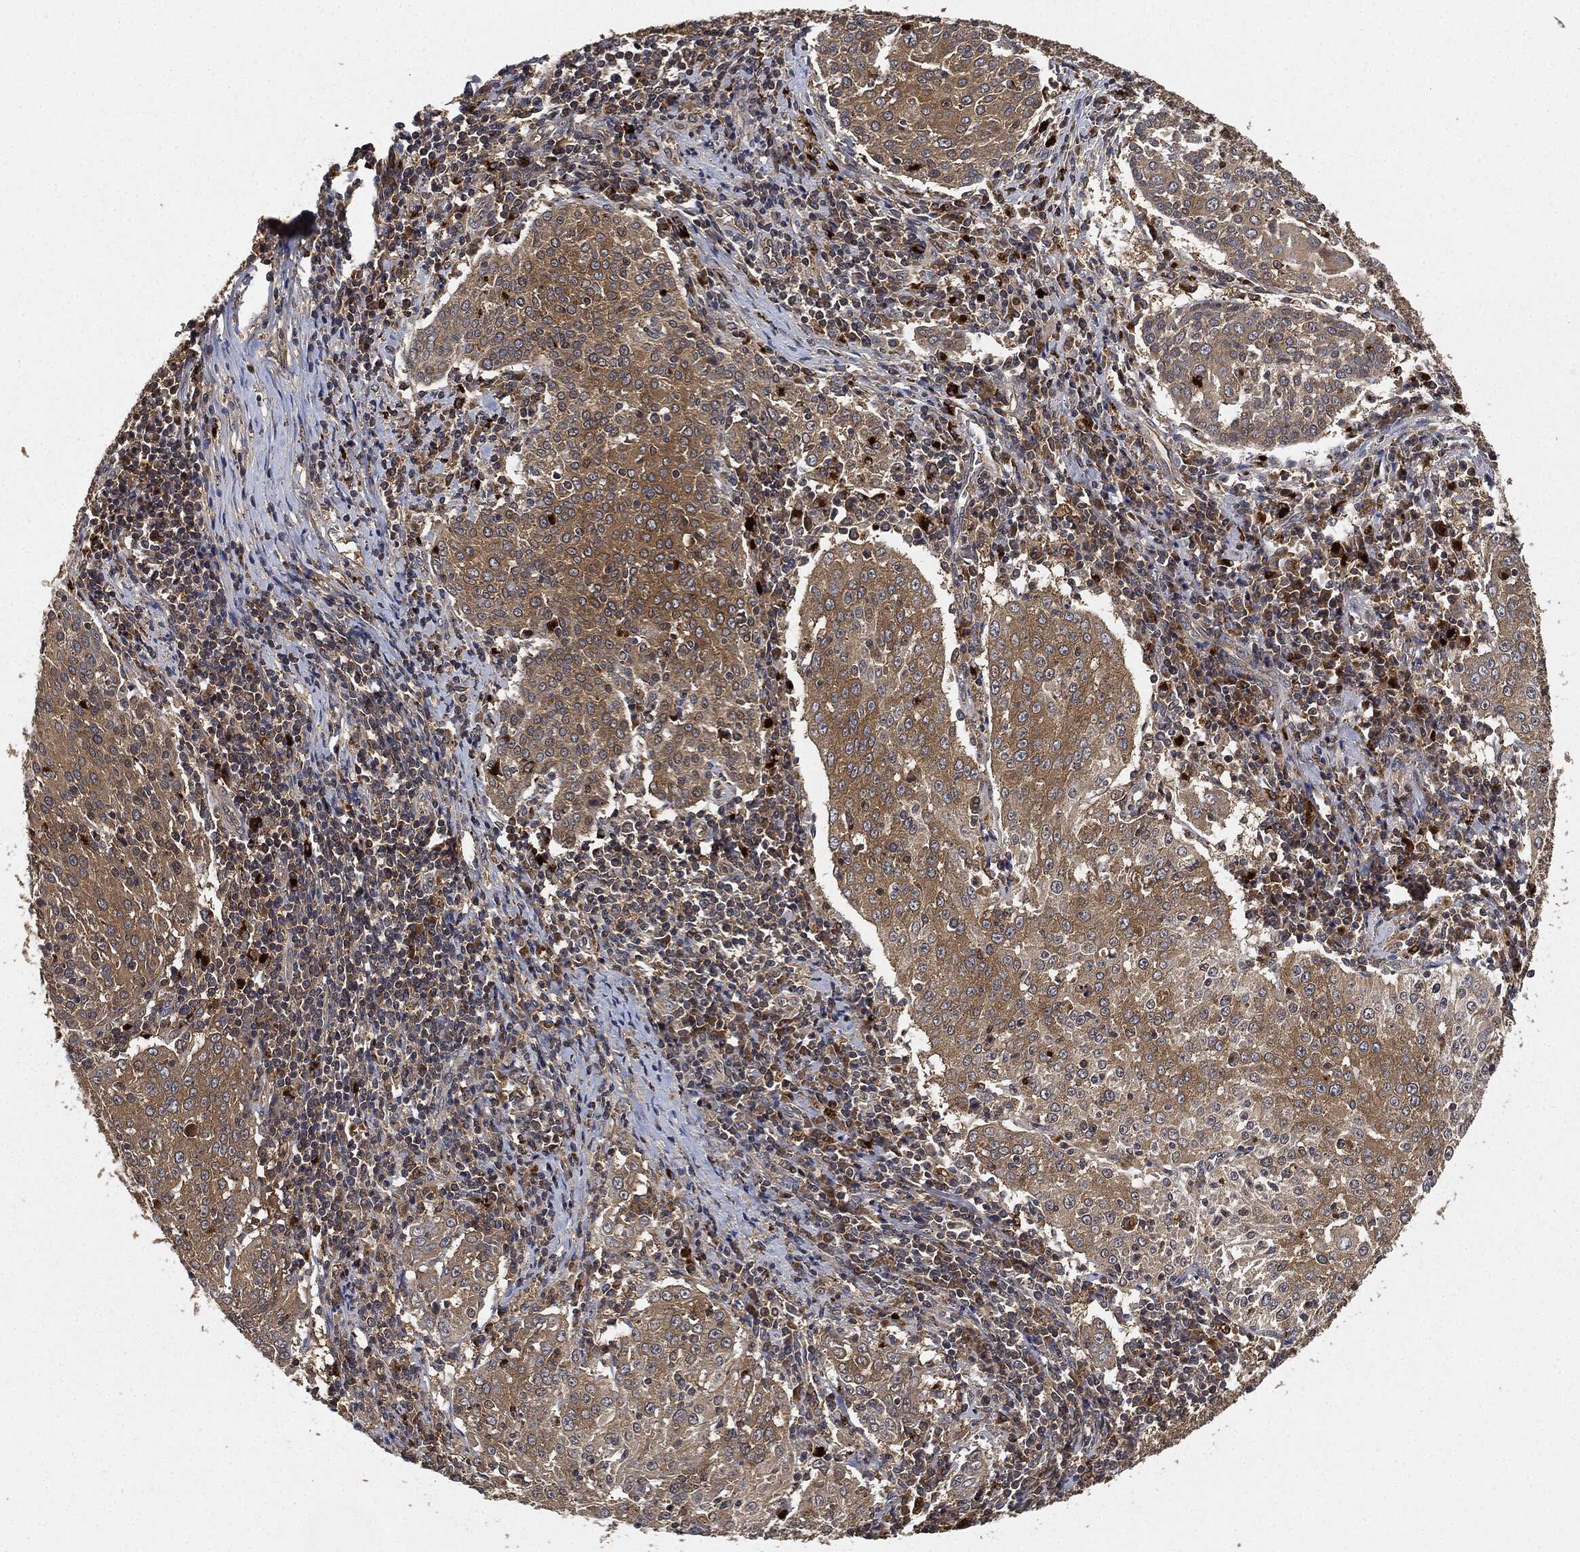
{"staining": {"intensity": "moderate", "quantity": "25%-75%", "location": "cytoplasmic/membranous"}, "tissue": "cervical cancer", "cell_type": "Tumor cells", "image_type": "cancer", "snomed": [{"axis": "morphology", "description": "Squamous cell carcinoma, NOS"}, {"axis": "topography", "description": "Cervix"}], "caption": "Immunohistochemistry histopathology image of neoplastic tissue: human cervical cancer (squamous cell carcinoma) stained using IHC reveals medium levels of moderate protein expression localized specifically in the cytoplasmic/membranous of tumor cells, appearing as a cytoplasmic/membranous brown color.", "gene": "BRAF", "patient": {"sex": "female", "age": 41}}